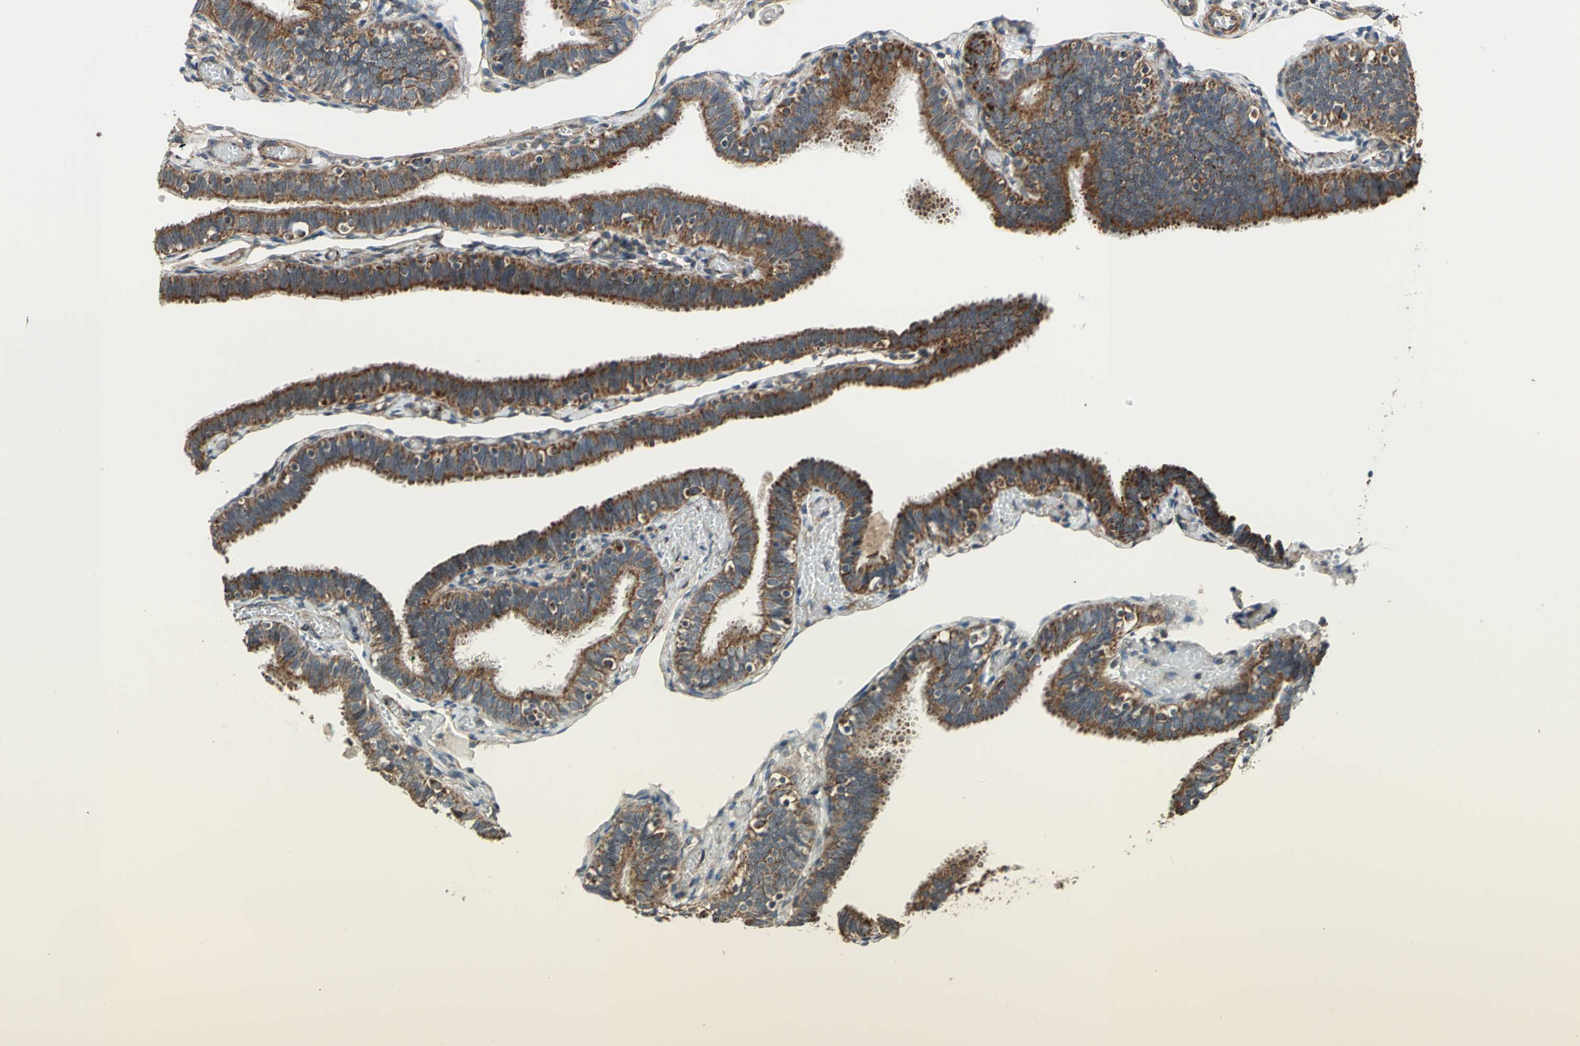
{"staining": {"intensity": "strong", "quantity": ">75%", "location": "cytoplasmic/membranous"}, "tissue": "fallopian tube", "cell_type": "Glandular cells", "image_type": "normal", "snomed": [{"axis": "morphology", "description": "Normal tissue, NOS"}, {"axis": "topography", "description": "Fallopian tube"}], "caption": "Human fallopian tube stained with a brown dye shows strong cytoplasmic/membranous positive staining in approximately >75% of glandular cells.", "gene": "MRPS22", "patient": {"sex": "female", "age": 46}}